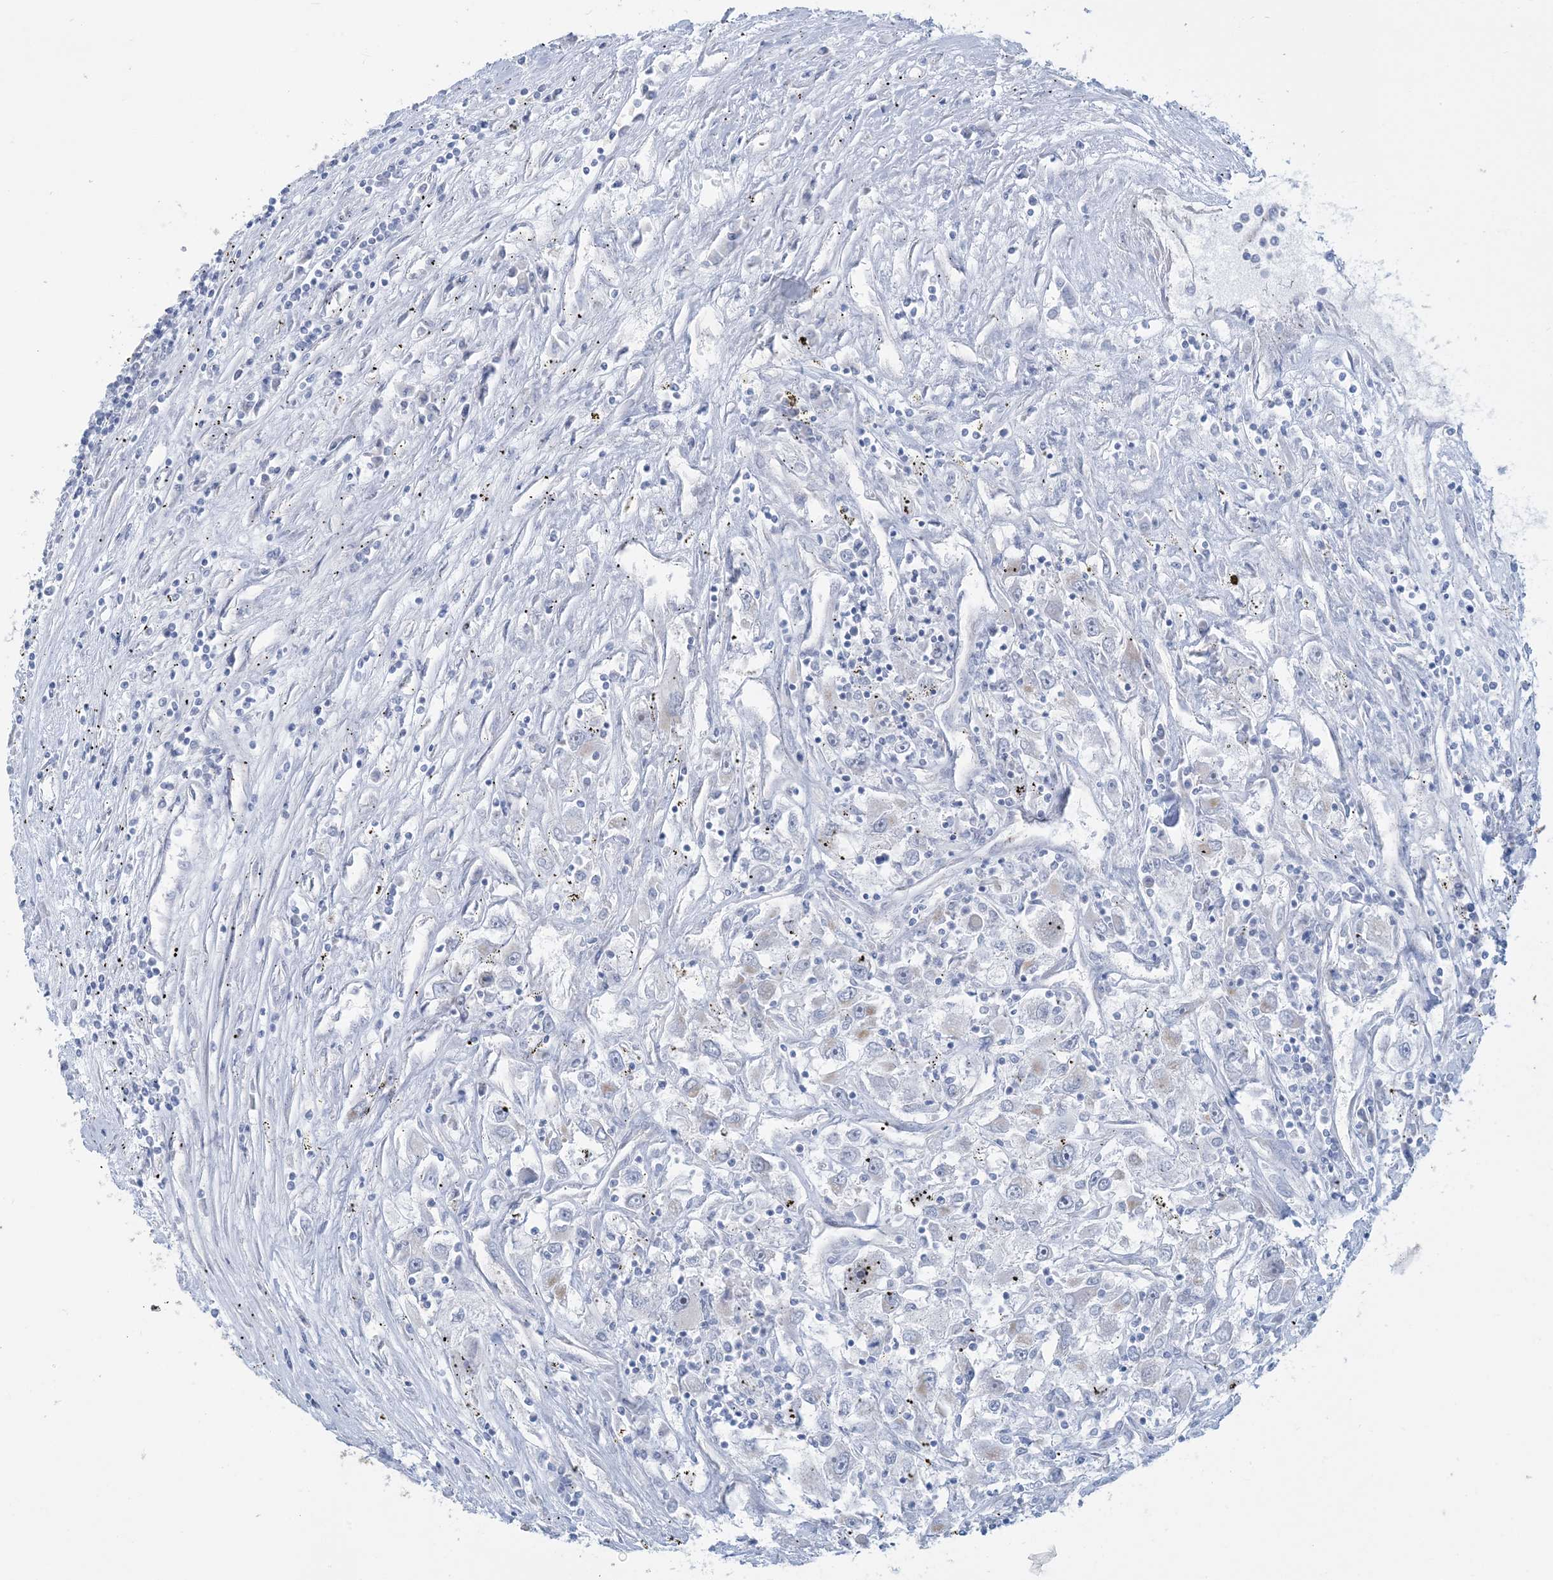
{"staining": {"intensity": "negative", "quantity": "none", "location": "none"}, "tissue": "renal cancer", "cell_type": "Tumor cells", "image_type": "cancer", "snomed": [{"axis": "morphology", "description": "Adenocarcinoma, NOS"}, {"axis": "topography", "description": "Kidney"}], "caption": "High magnification brightfield microscopy of renal cancer (adenocarcinoma) stained with DAB (3,3'-diaminobenzidine) (brown) and counterstained with hematoxylin (blue): tumor cells show no significant positivity.", "gene": "MRPS18A", "patient": {"sex": "female", "age": 52}}